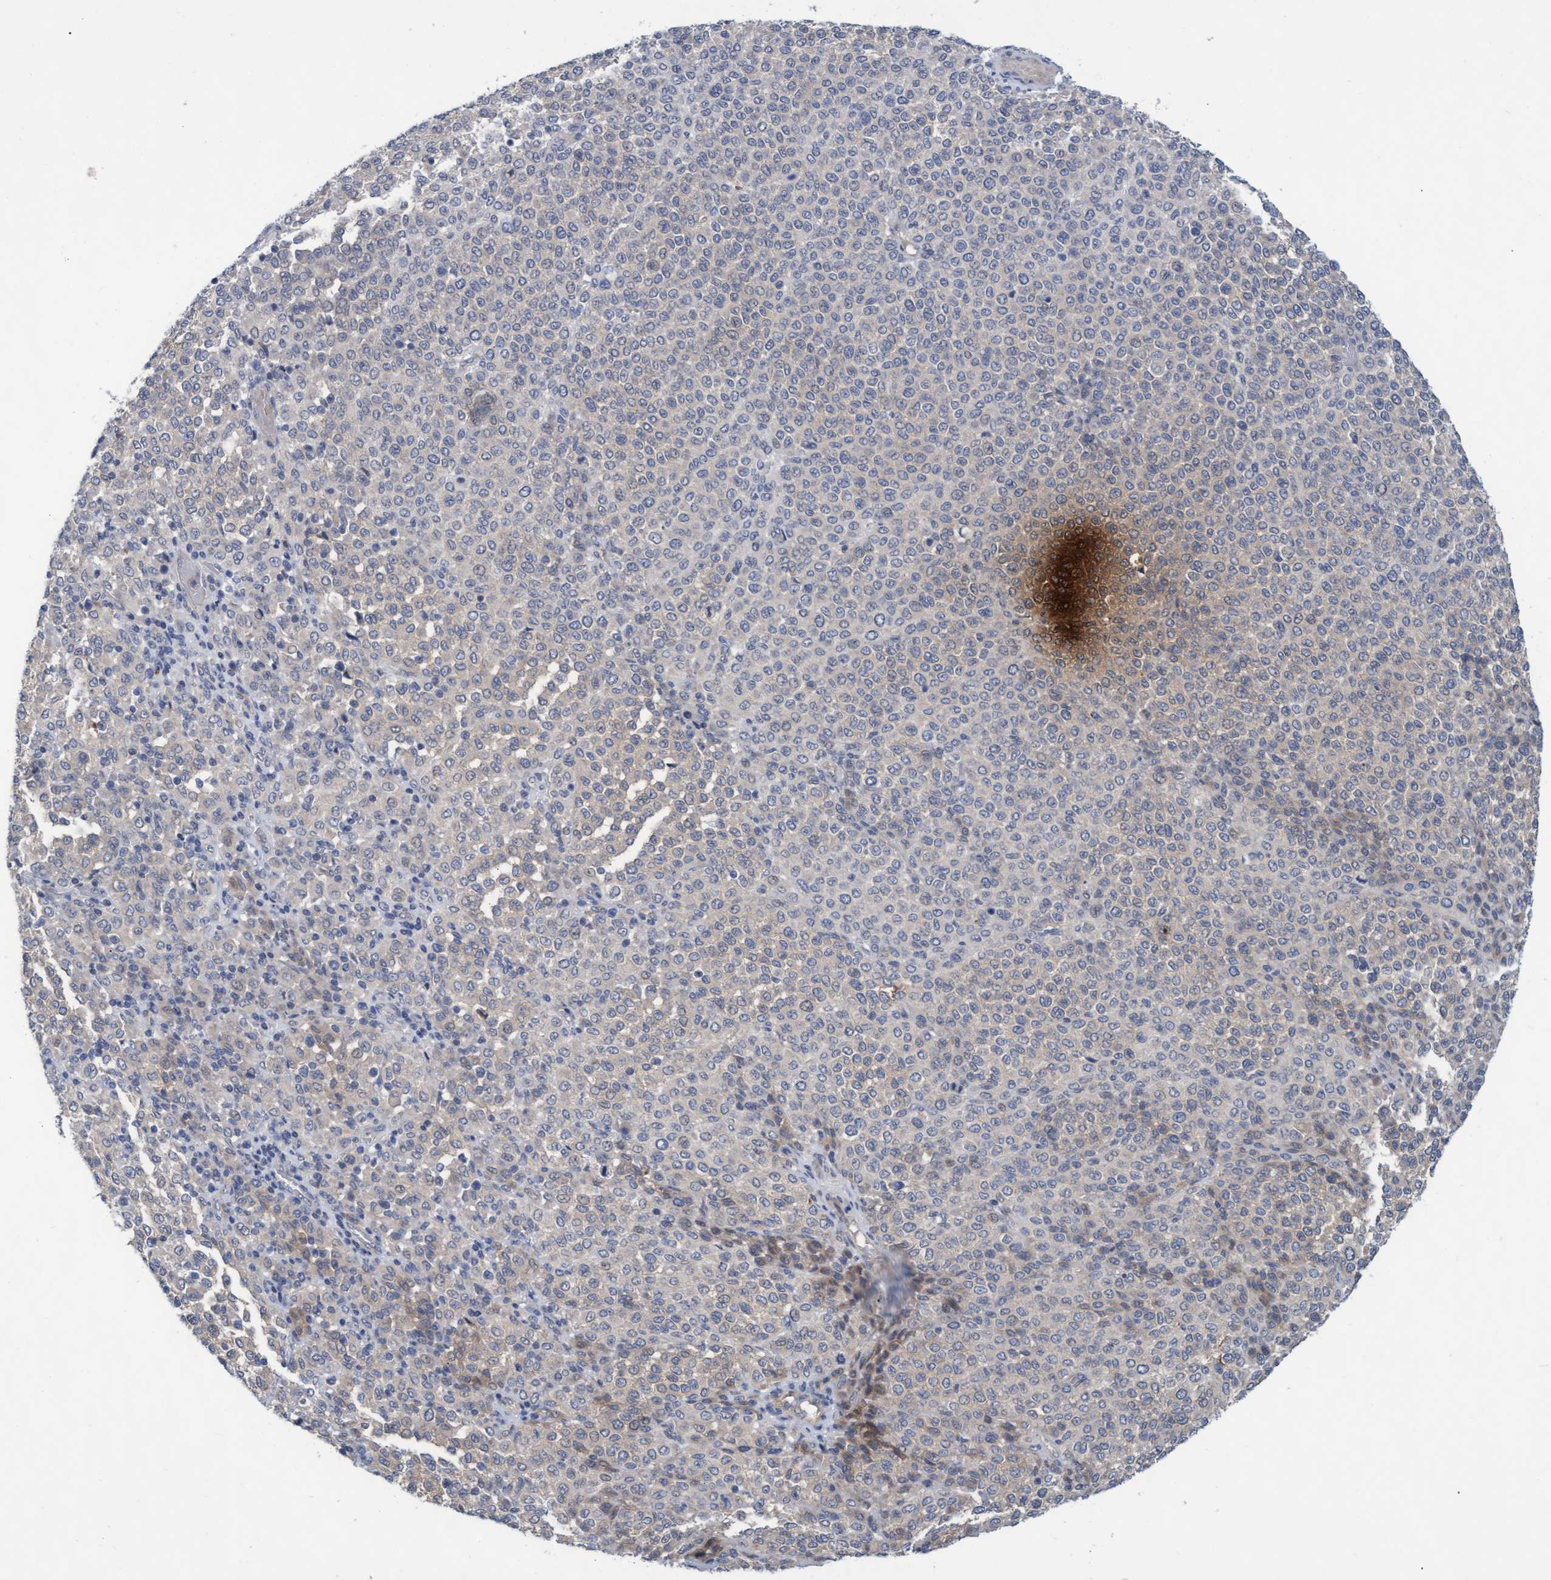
{"staining": {"intensity": "weak", "quantity": "<25%", "location": "cytoplasmic/membranous"}, "tissue": "melanoma", "cell_type": "Tumor cells", "image_type": "cancer", "snomed": [{"axis": "morphology", "description": "Malignant melanoma, Metastatic site"}, {"axis": "topography", "description": "Pancreas"}], "caption": "Immunohistochemical staining of human melanoma exhibits no significant positivity in tumor cells. (Brightfield microscopy of DAB (3,3'-diaminobenzidine) immunohistochemistry at high magnification).", "gene": "ABCF2", "patient": {"sex": "female", "age": 30}}